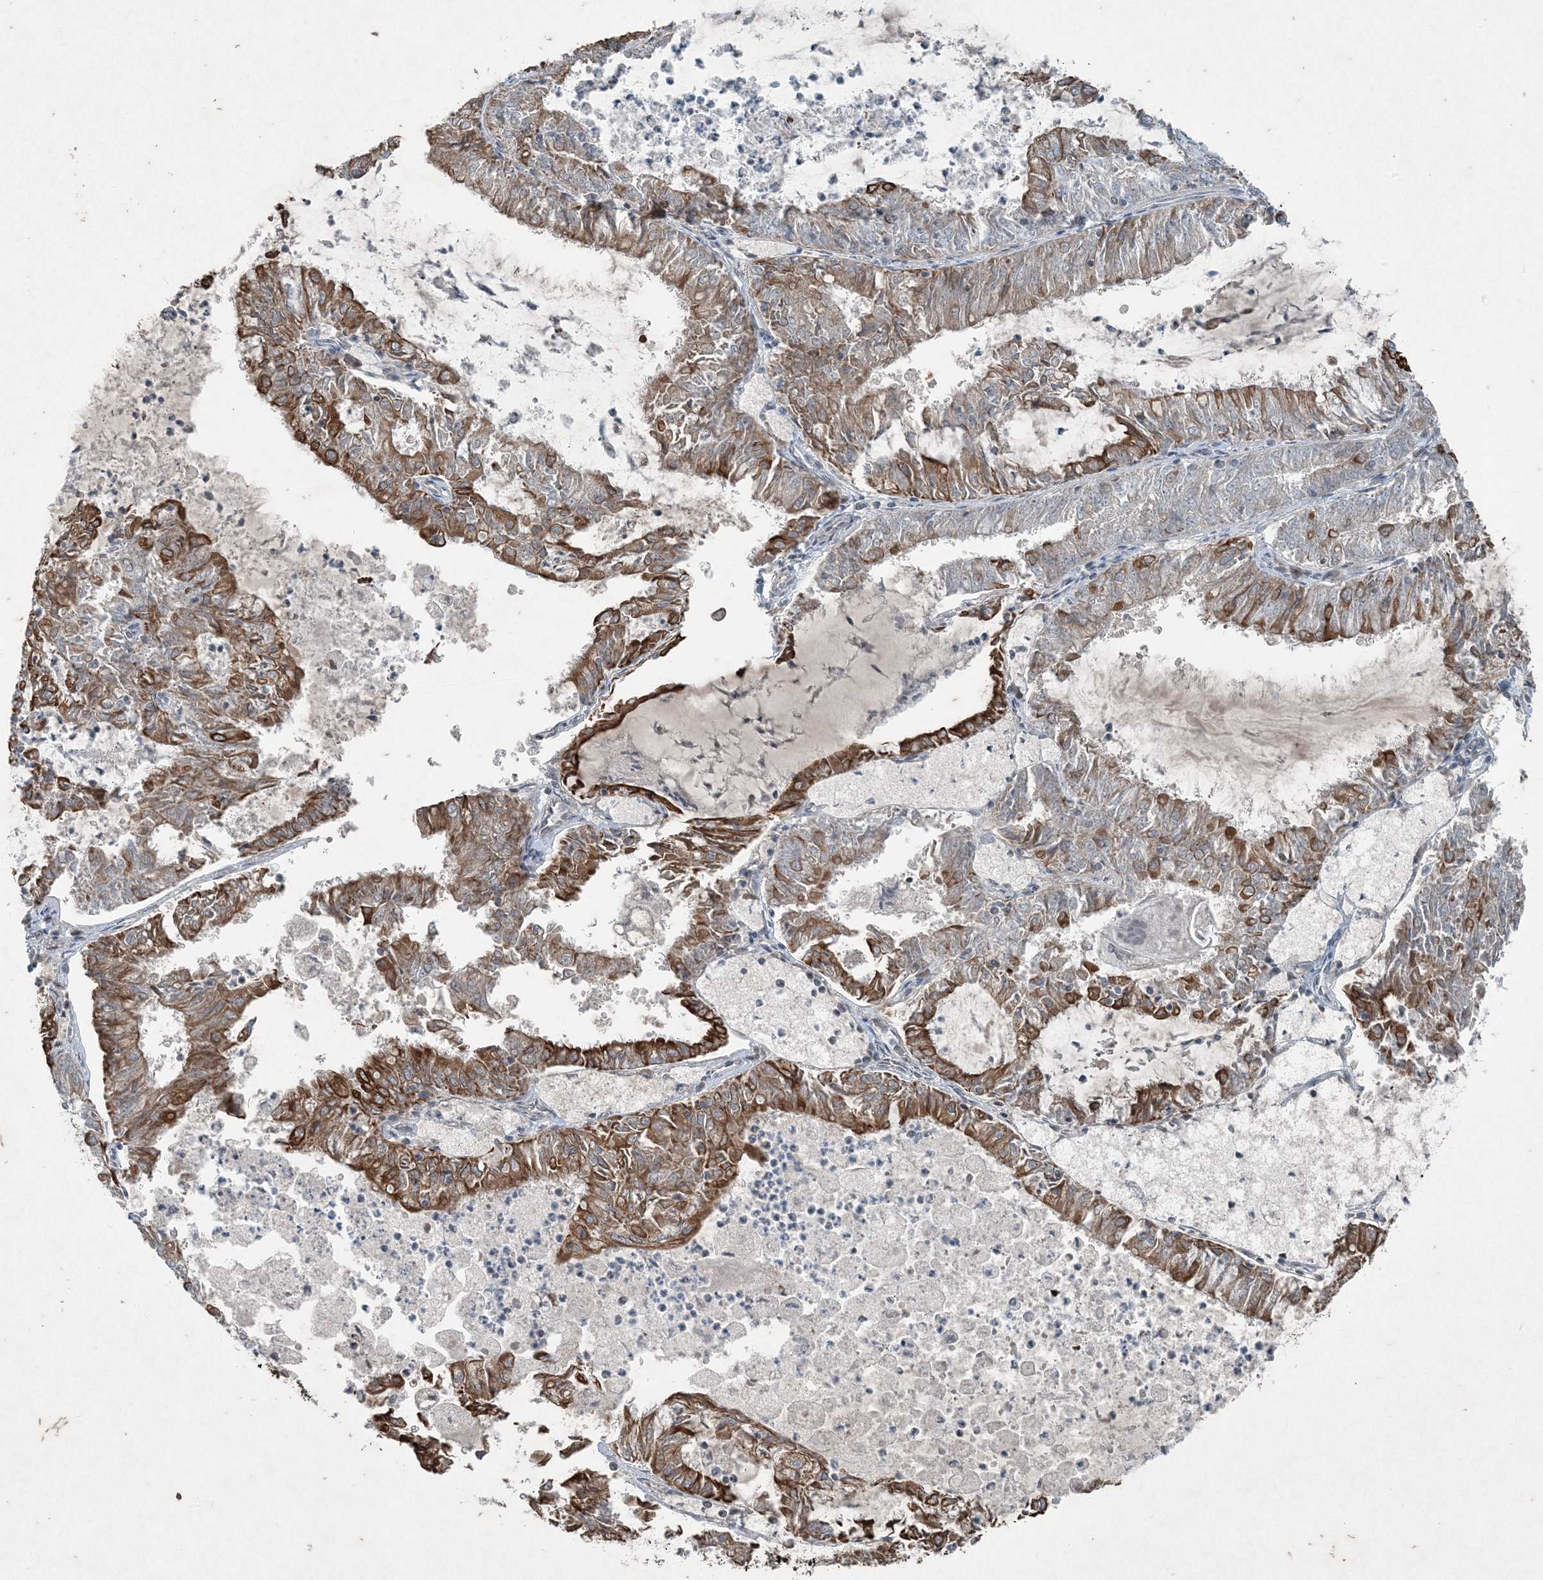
{"staining": {"intensity": "moderate", "quantity": ">75%", "location": "cytoplasmic/membranous"}, "tissue": "endometrial cancer", "cell_type": "Tumor cells", "image_type": "cancer", "snomed": [{"axis": "morphology", "description": "Adenocarcinoma, NOS"}, {"axis": "topography", "description": "Endometrium"}], "caption": "IHC image of neoplastic tissue: endometrial adenocarcinoma stained using immunohistochemistry (IHC) demonstrates medium levels of moderate protein expression localized specifically in the cytoplasmic/membranous of tumor cells, appearing as a cytoplasmic/membranous brown color.", "gene": "PC", "patient": {"sex": "female", "age": 57}}